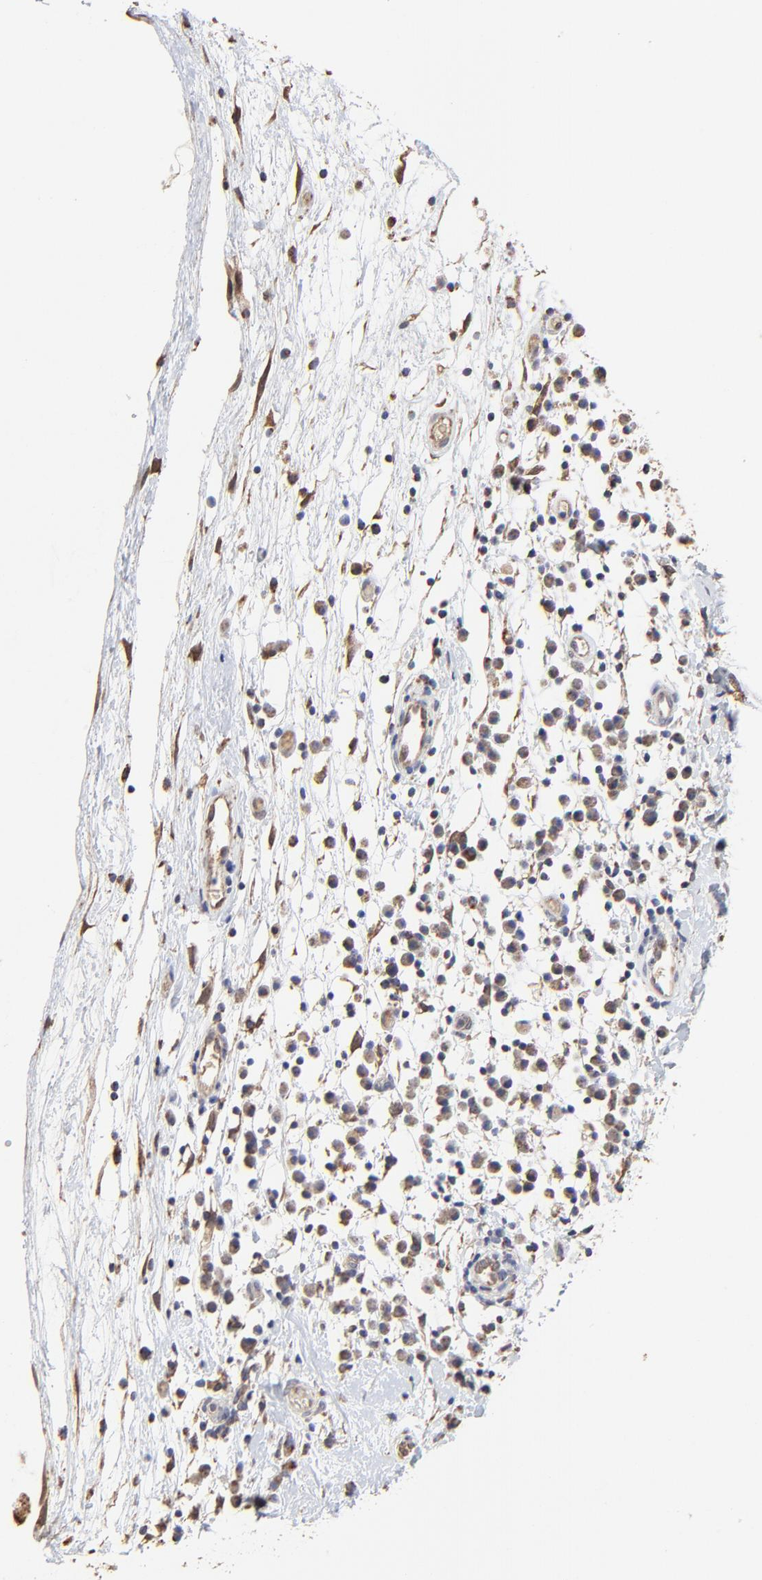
{"staining": {"intensity": "weak", "quantity": "25%-75%", "location": "cytoplasmic/membranous,nuclear"}, "tissue": "nasopharynx", "cell_type": "Respiratory epithelial cells", "image_type": "normal", "snomed": [{"axis": "morphology", "description": "Normal tissue, NOS"}, {"axis": "topography", "description": "Nasopharynx"}], "caption": "Weak cytoplasmic/membranous,nuclear protein staining is seen in about 25%-75% of respiratory epithelial cells in nasopharynx. The protein of interest is stained brown, and the nuclei are stained in blue (DAB IHC with brightfield microscopy, high magnification).", "gene": "LGALS3", "patient": {"sex": "male", "age": 13}}